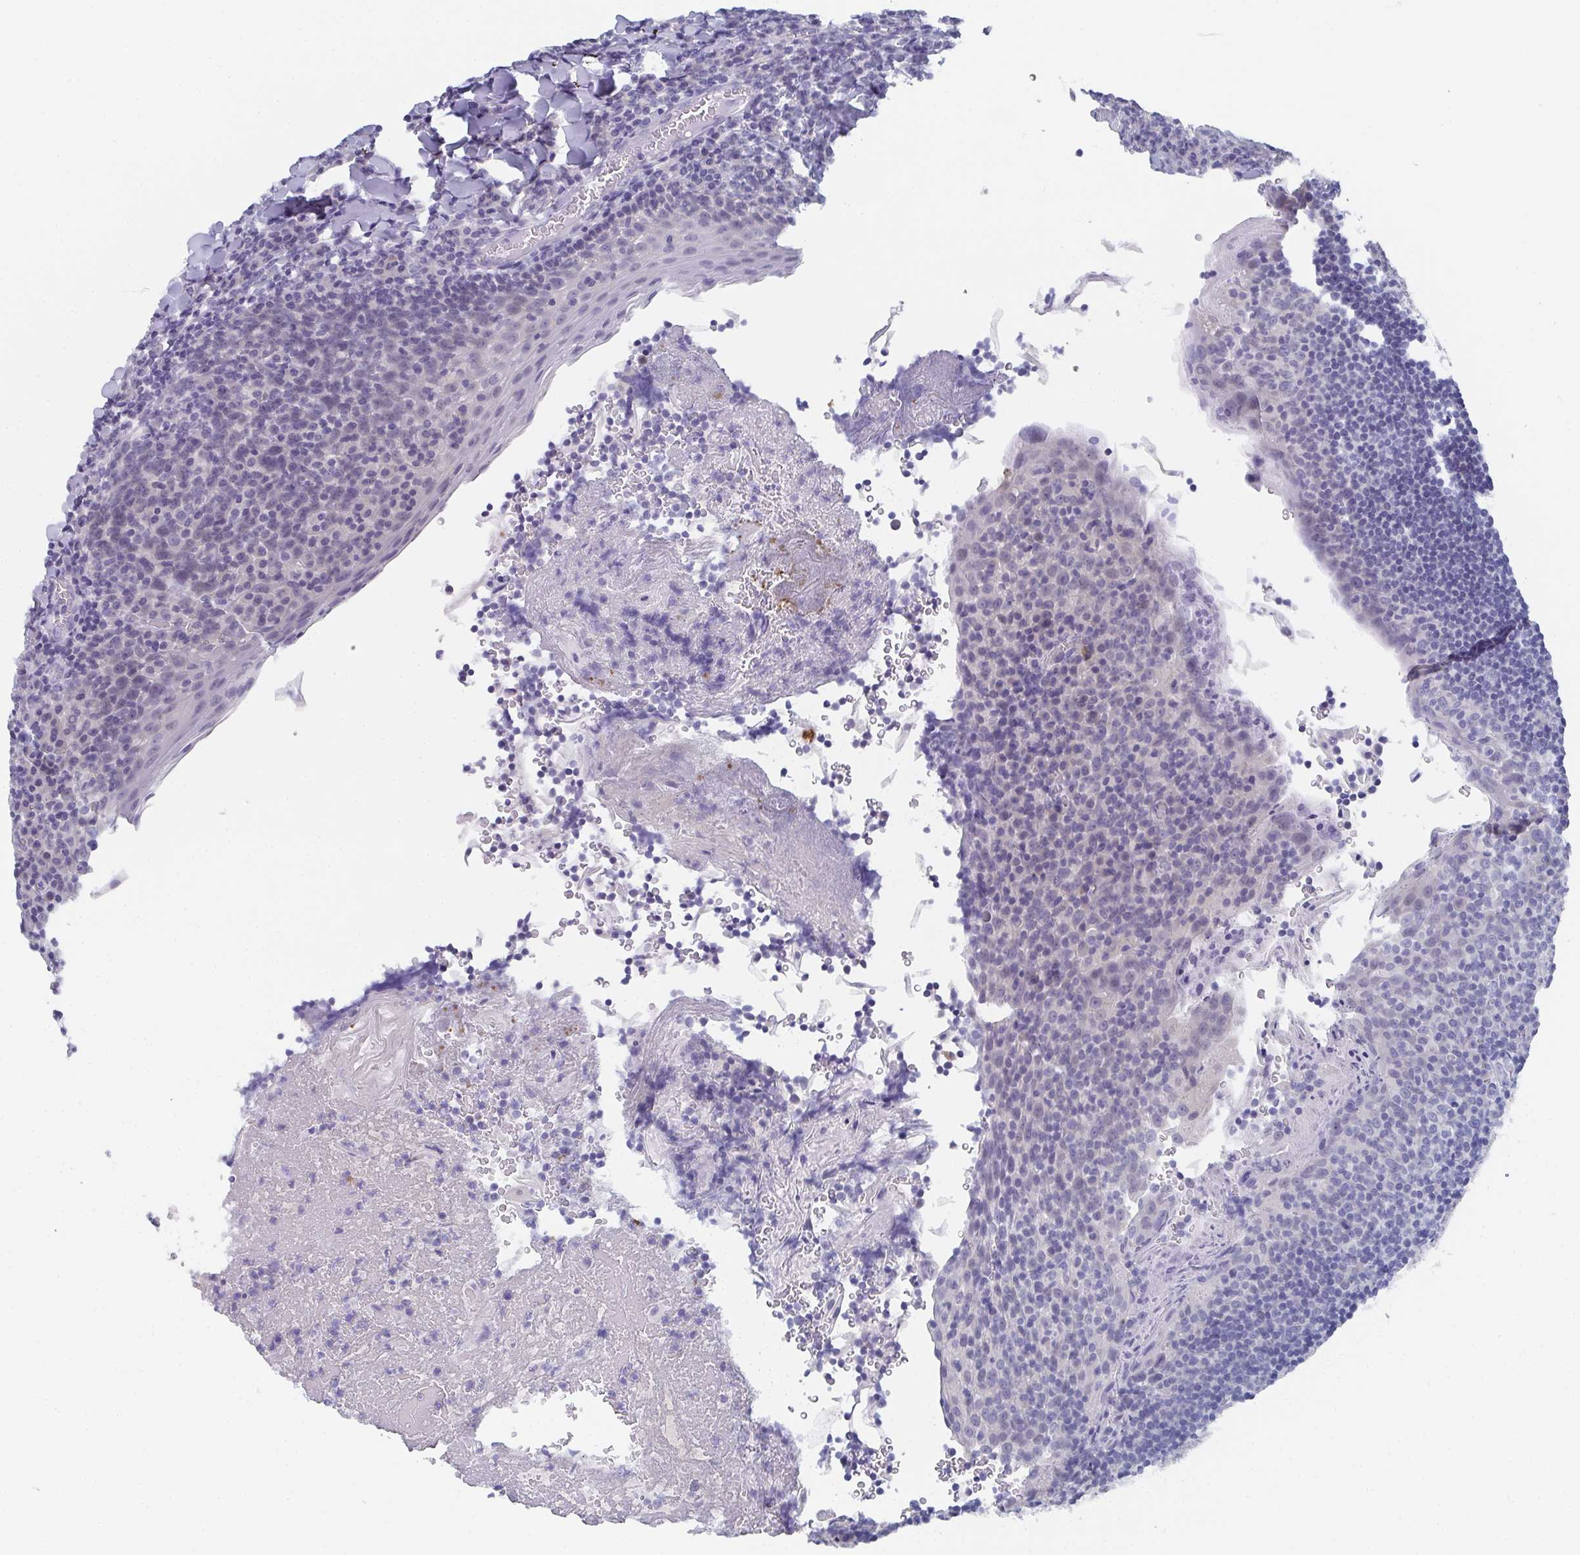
{"staining": {"intensity": "negative", "quantity": "none", "location": "none"}, "tissue": "tonsil", "cell_type": "Germinal center cells", "image_type": "normal", "snomed": [{"axis": "morphology", "description": "Normal tissue, NOS"}, {"axis": "topography", "description": "Tonsil"}], "caption": "A histopathology image of tonsil stained for a protein shows no brown staining in germinal center cells. (Immunohistochemistry, brightfield microscopy, high magnification).", "gene": "DYDC2", "patient": {"sex": "male", "age": 27}}